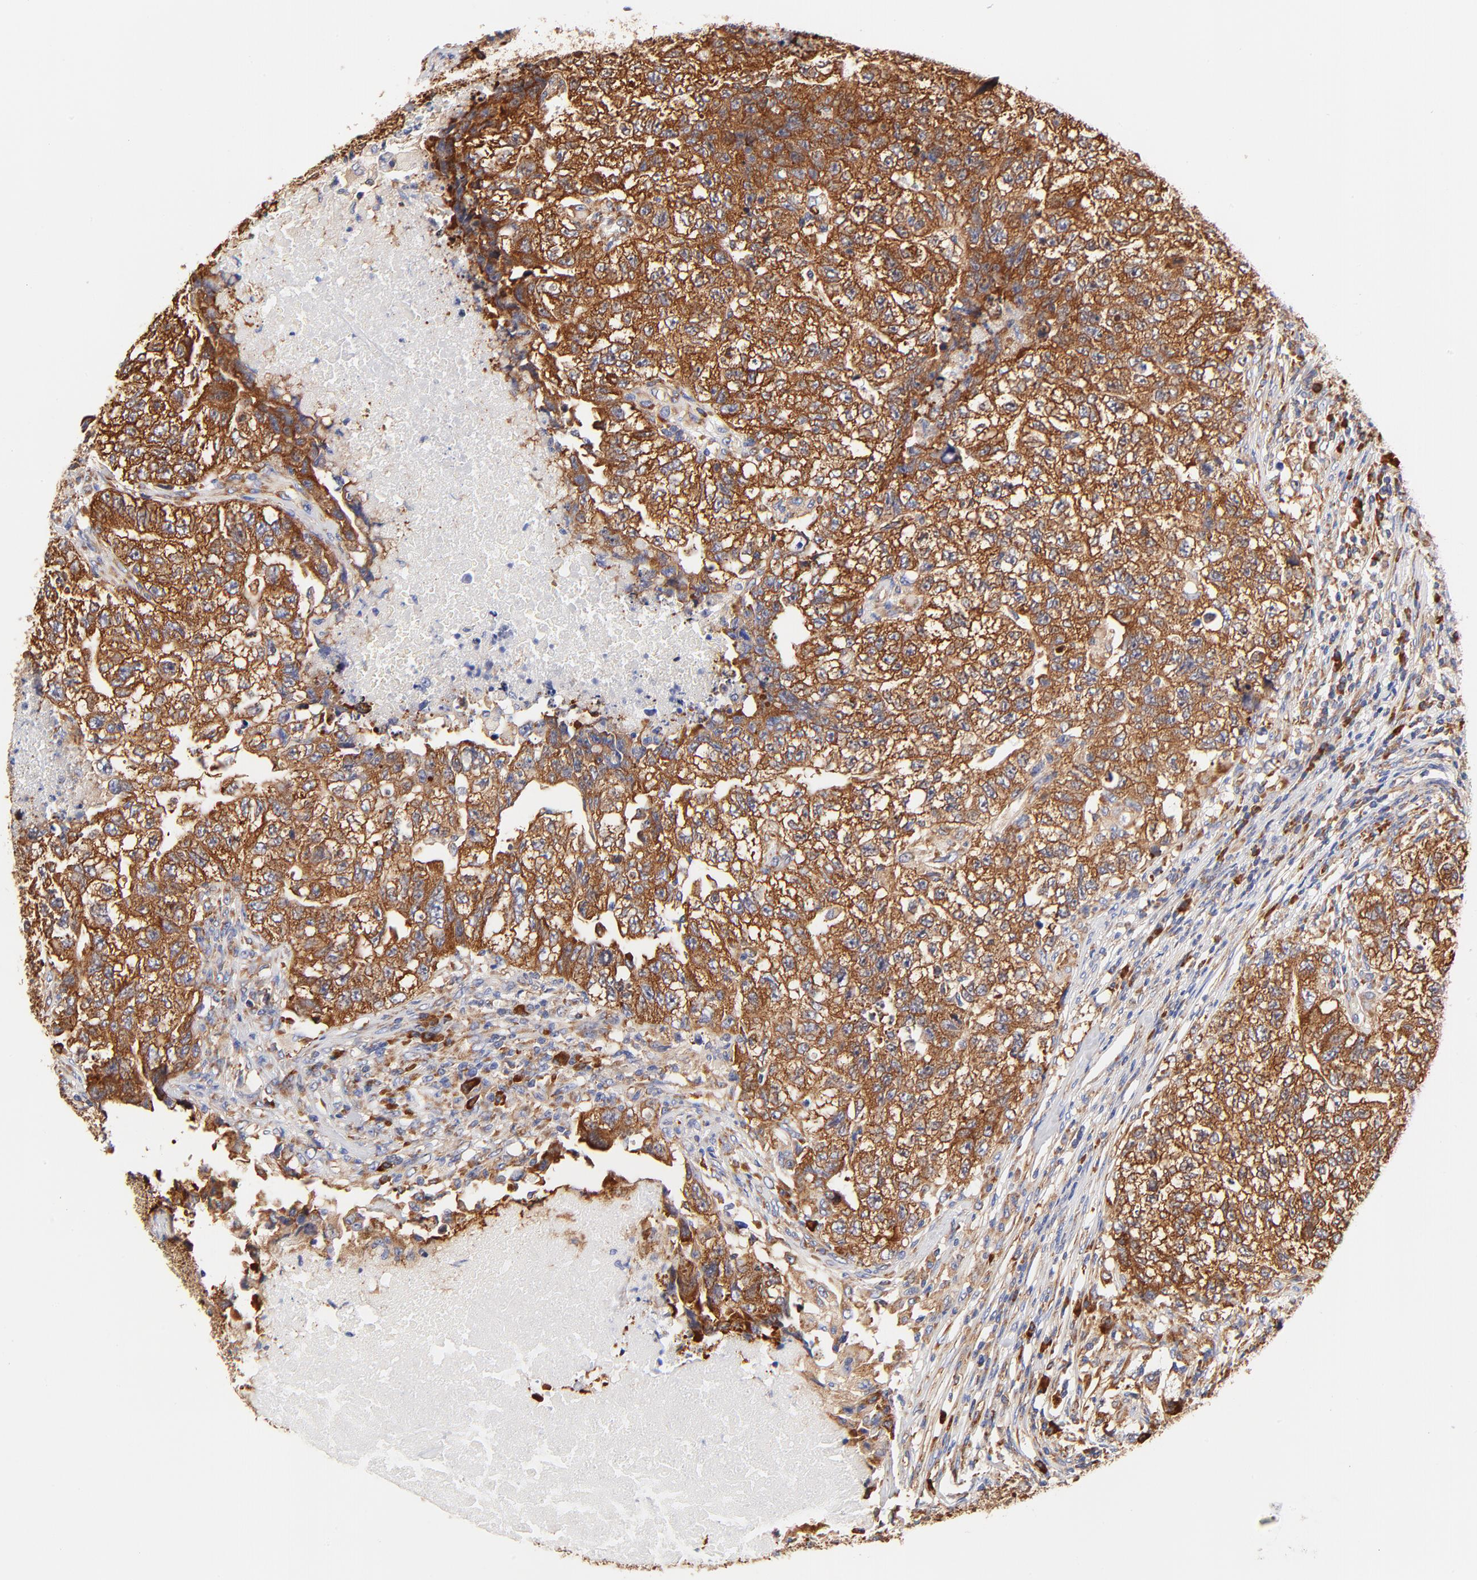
{"staining": {"intensity": "strong", "quantity": ">75%", "location": "cytoplasmic/membranous"}, "tissue": "testis cancer", "cell_type": "Tumor cells", "image_type": "cancer", "snomed": [{"axis": "morphology", "description": "Carcinoma, Embryonal, NOS"}, {"axis": "topography", "description": "Testis"}], "caption": "Embryonal carcinoma (testis) stained with a protein marker reveals strong staining in tumor cells.", "gene": "RPL27", "patient": {"sex": "male", "age": 21}}